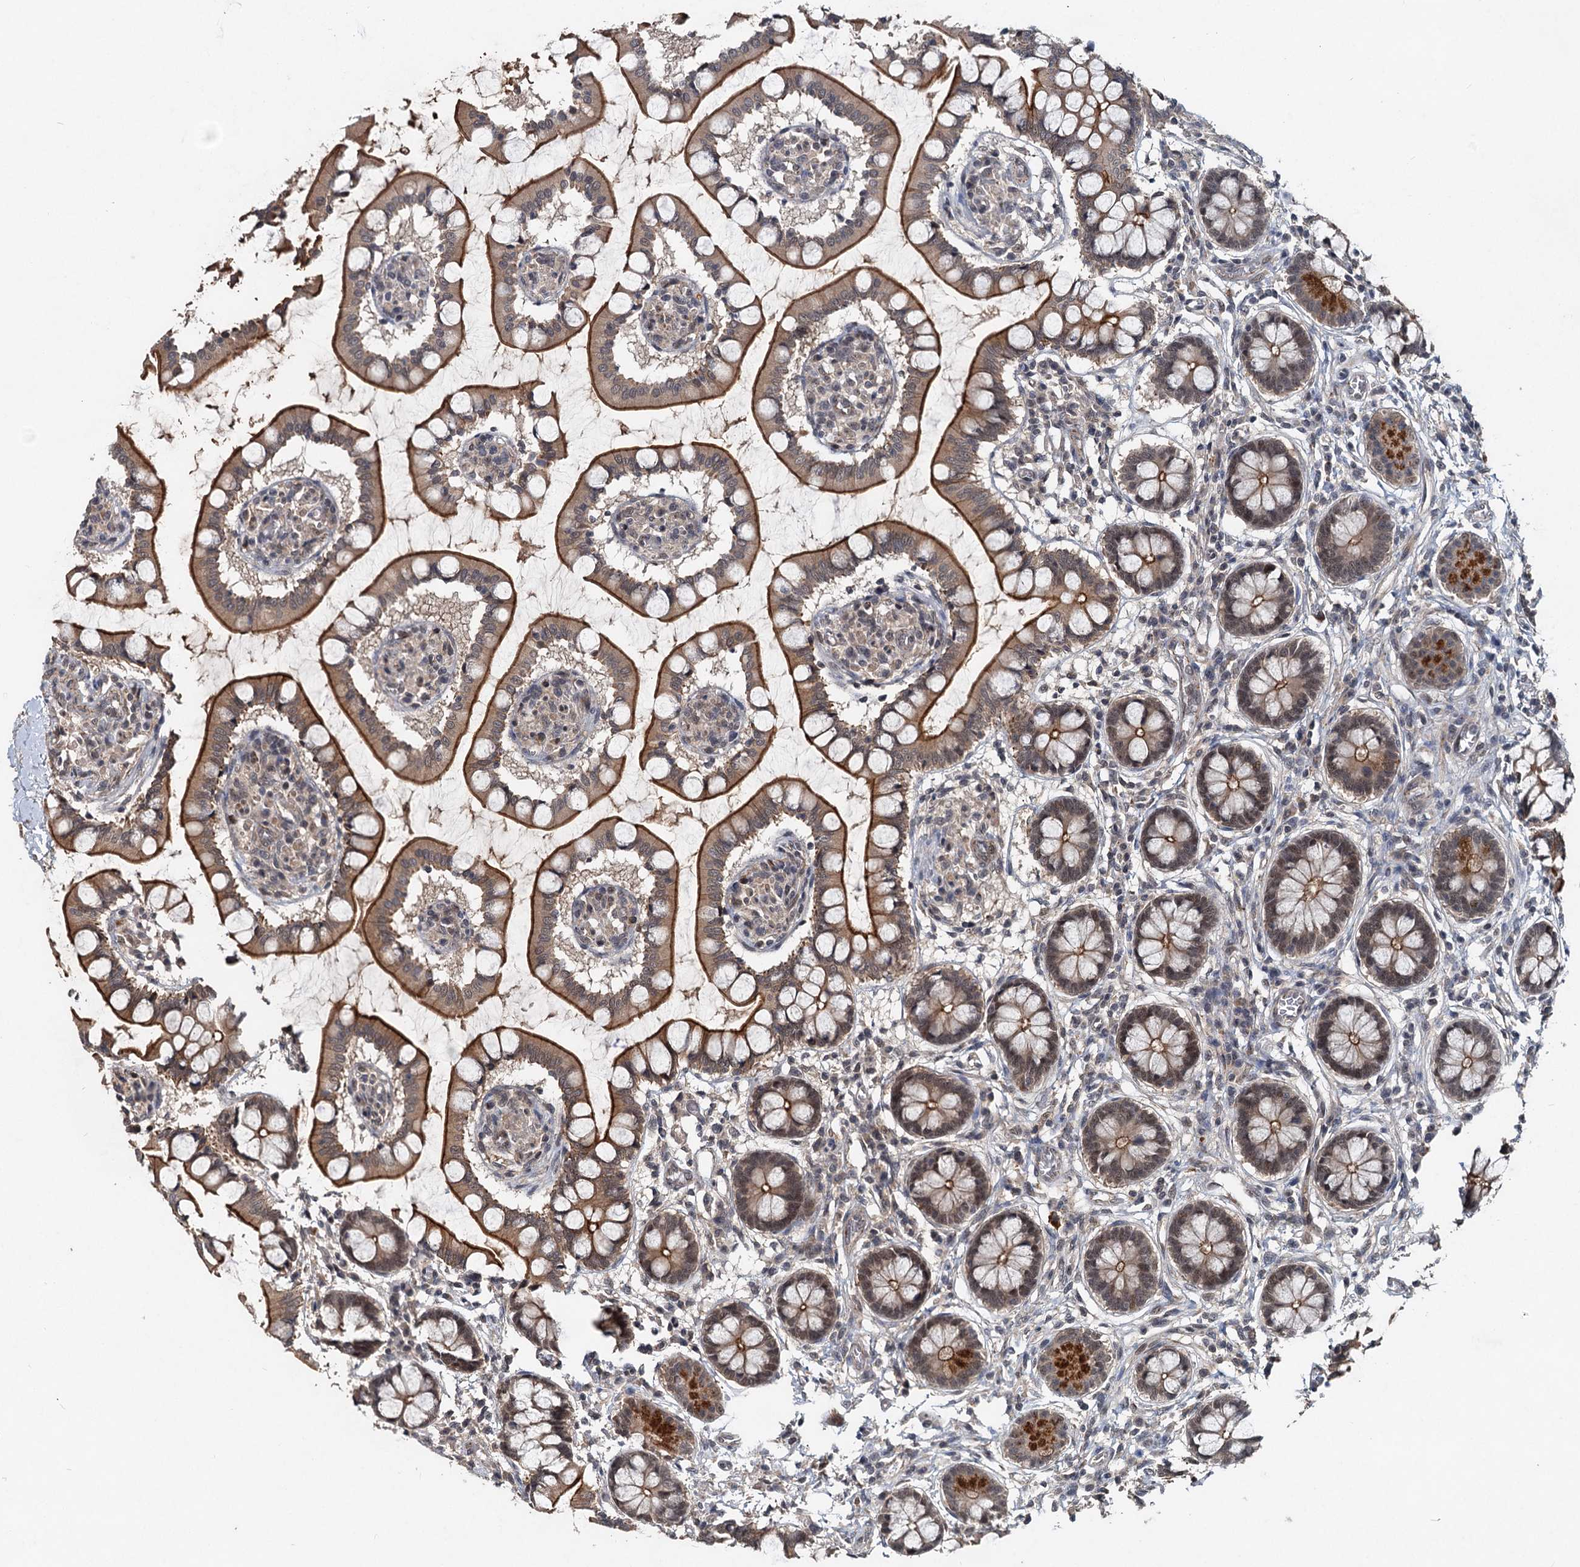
{"staining": {"intensity": "strong", "quantity": ">75%", "location": "cytoplasmic/membranous,nuclear"}, "tissue": "small intestine", "cell_type": "Glandular cells", "image_type": "normal", "snomed": [{"axis": "morphology", "description": "Normal tissue, NOS"}, {"axis": "topography", "description": "Small intestine"}], "caption": "Immunohistochemical staining of benign human small intestine exhibits high levels of strong cytoplasmic/membranous,nuclear positivity in about >75% of glandular cells. The staining was performed using DAB, with brown indicating positive protein expression. Nuclei are stained blue with hematoxylin.", "gene": "RITA1", "patient": {"sex": "male", "age": 52}}